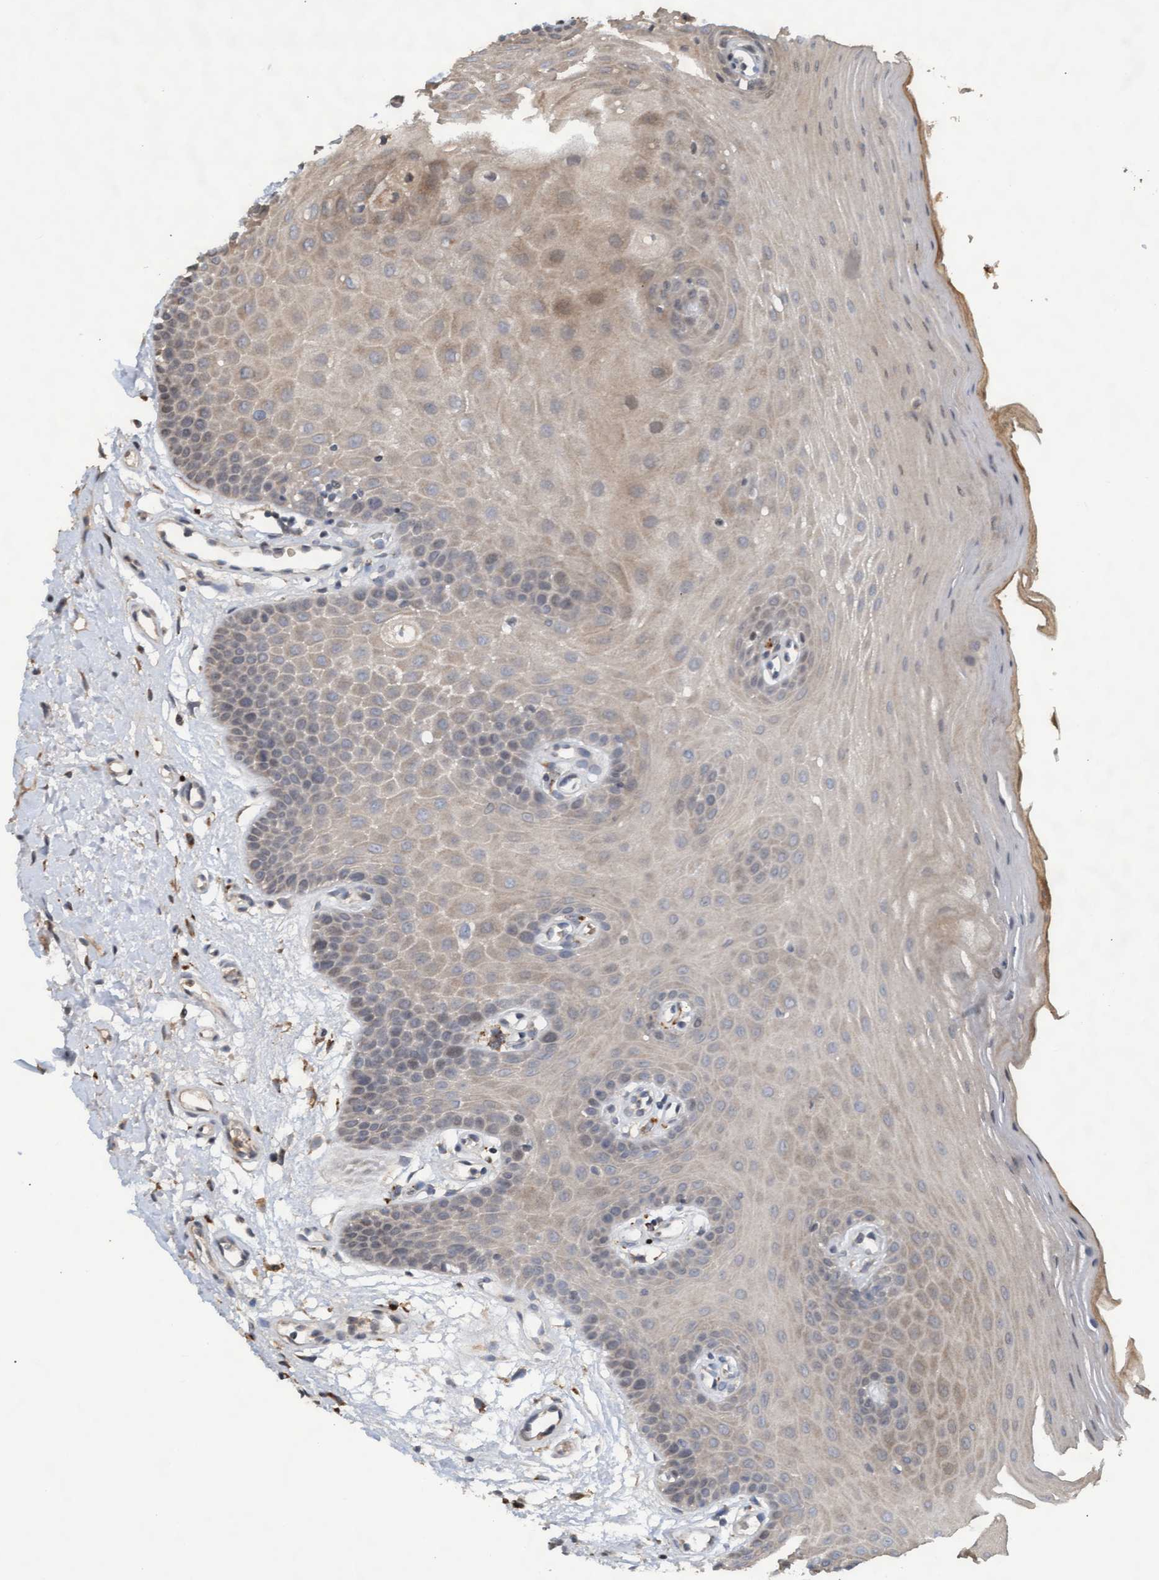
{"staining": {"intensity": "weak", "quantity": ">75%", "location": "cytoplasmic/membranous"}, "tissue": "oral mucosa", "cell_type": "Squamous epithelial cells", "image_type": "normal", "snomed": [{"axis": "morphology", "description": "Normal tissue, NOS"}, {"axis": "morphology", "description": "Squamous cell carcinoma, NOS"}, {"axis": "topography", "description": "Oral tissue"}, {"axis": "topography", "description": "Head-Neck"}], "caption": "Squamous epithelial cells demonstrate weak cytoplasmic/membranous expression in approximately >75% of cells in benign oral mucosa. (Brightfield microscopy of DAB IHC at high magnification).", "gene": "KCNC2", "patient": {"sex": "male", "age": 71}}